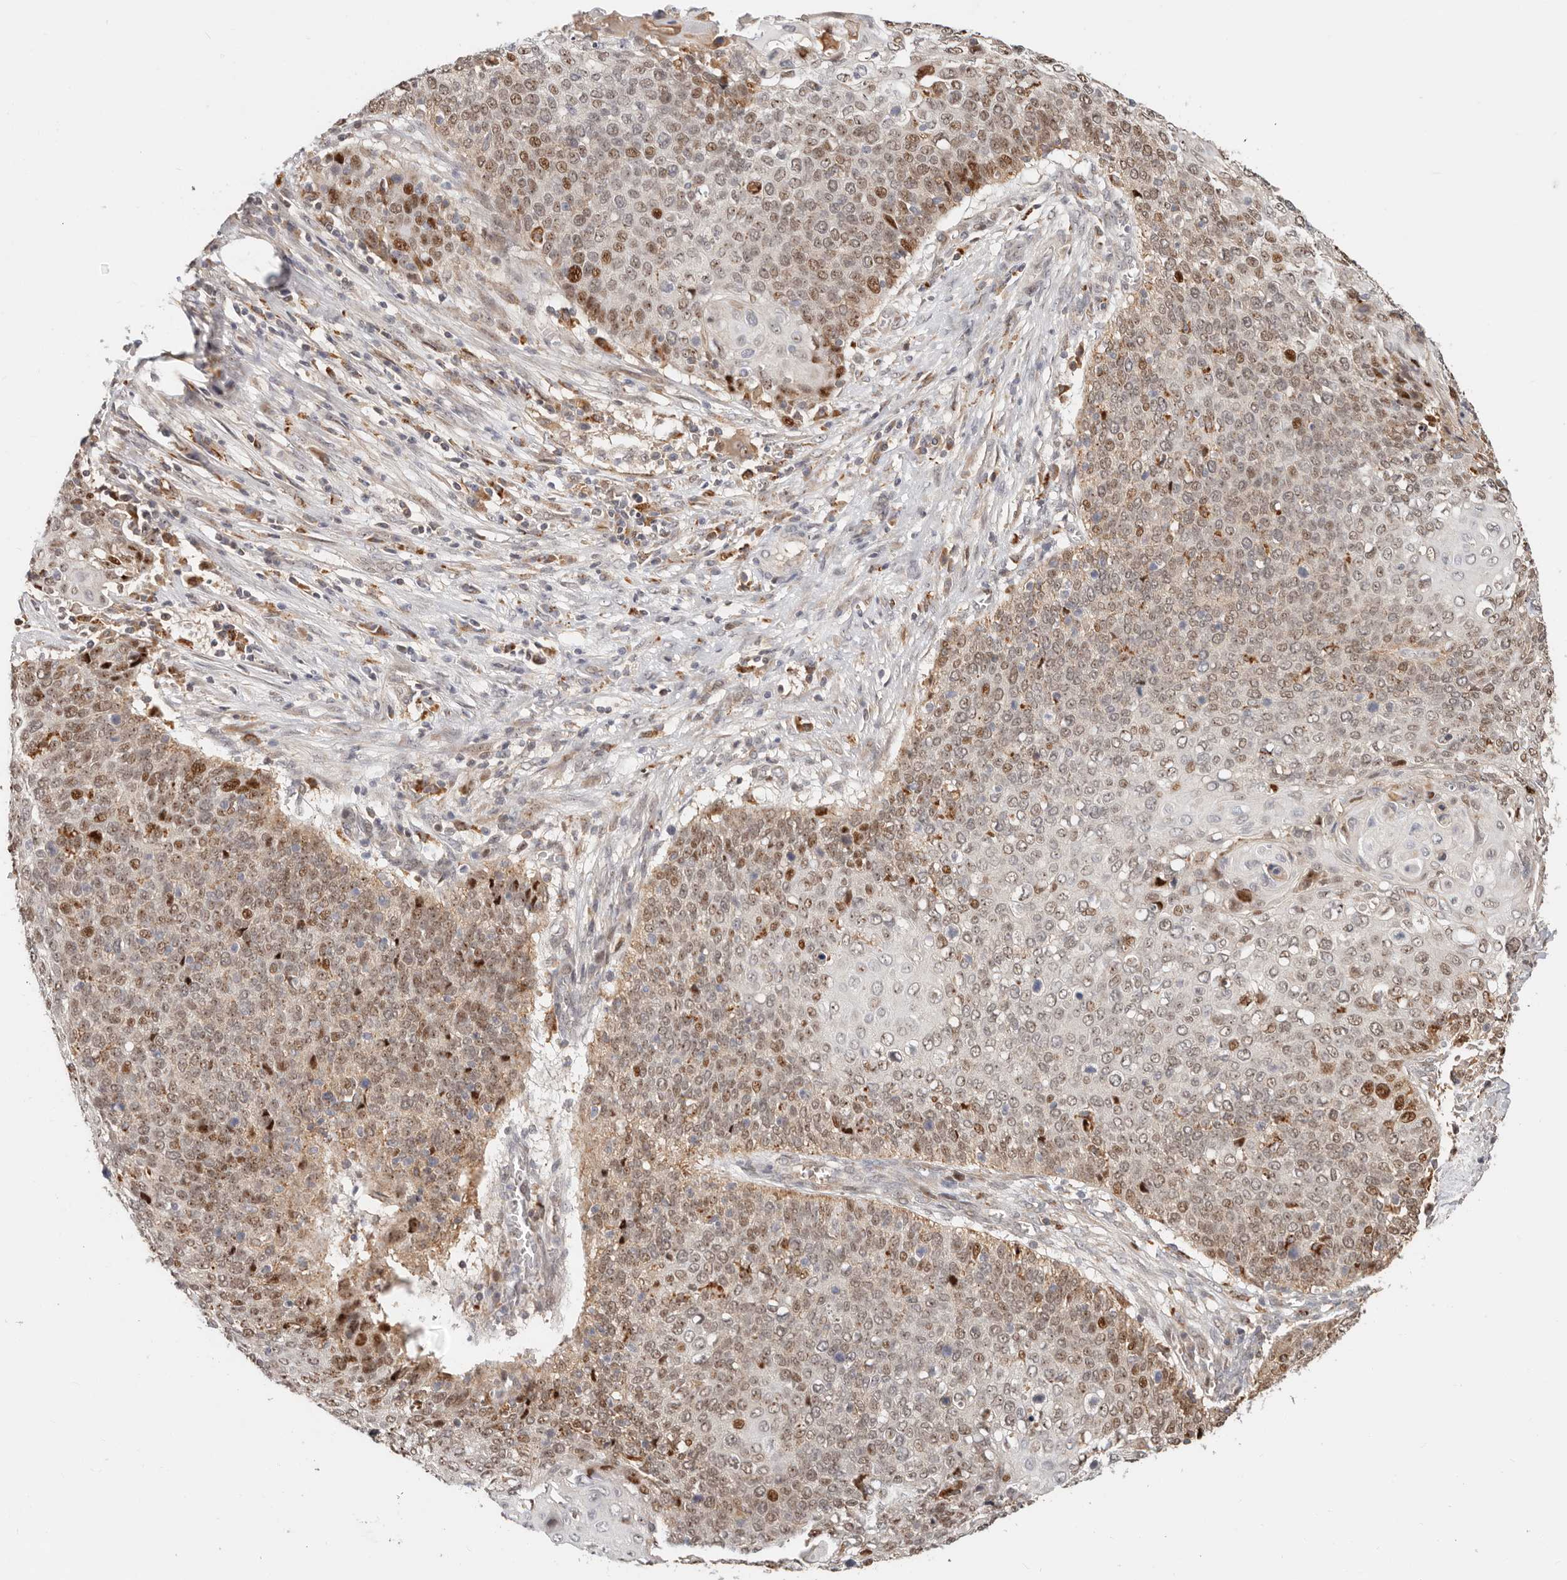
{"staining": {"intensity": "moderate", "quantity": ">75%", "location": "cytoplasmic/membranous,nuclear"}, "tissue": "cervical cancer", "cell_type": "Tumor cells", "image_type": "cancer", "snomed": [{"axis": "morphology", "description": "Squamous cell carcinoma, NOS"}, {"axis": "topography", "description": "Cervix"}], "caption": "High-magnification brightfield microscopy of cervical cancer (squamous cell carcinoma) stained with DAB (brown) and counterstained with hematoxylin (blue). tumor cells exhibit moderate cytoplasmic/membranous and nuclear staining is appreciated in about>75% of cells. (DAB (3,3'-diaminobenzidine) = brown stain, brightfield microscopy at high magnification).", "gene": "ZRANB1", "patient": {"sex": "female", "age": 39}}